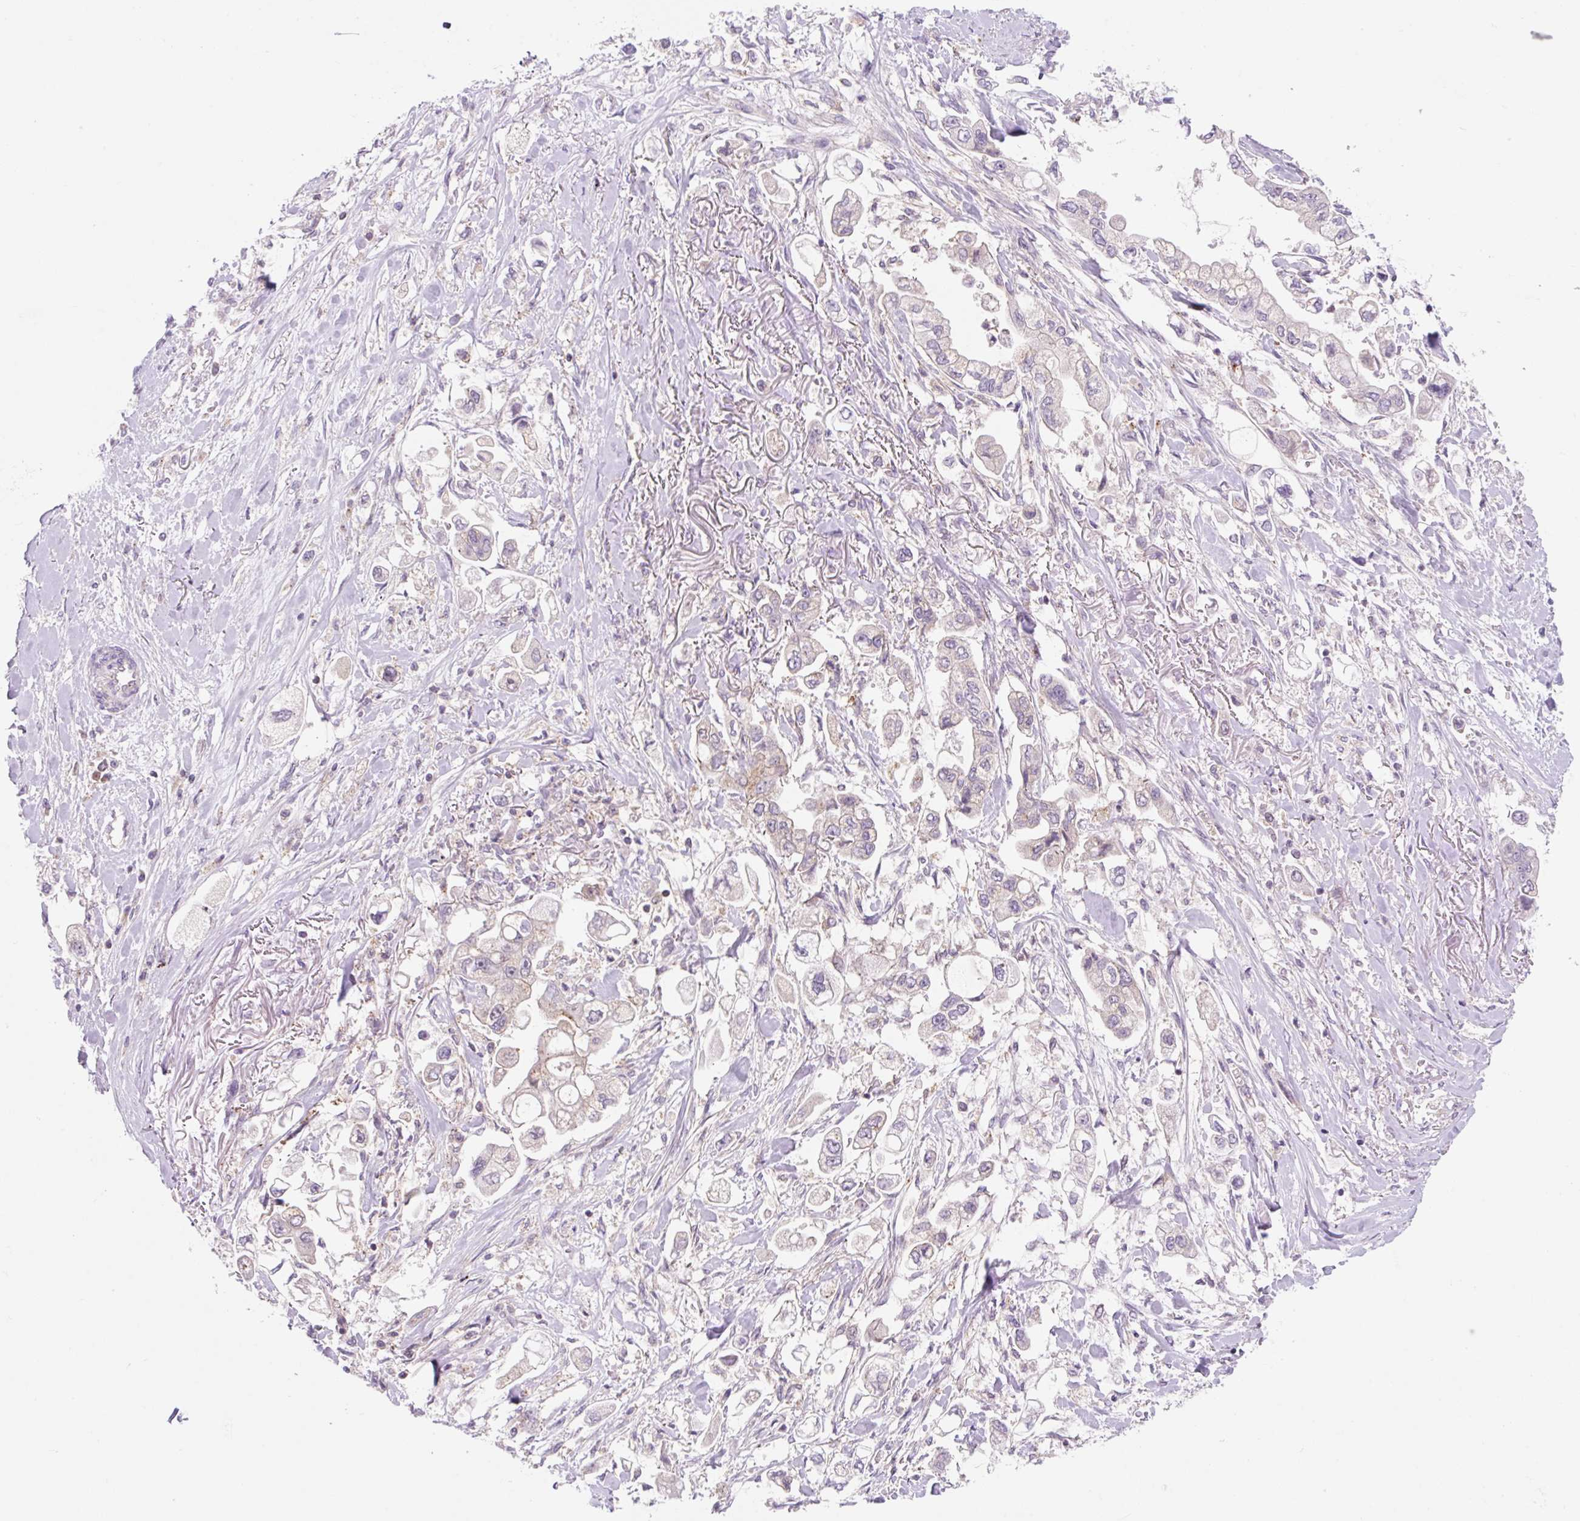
{"staining": {"intensity": "moderate", "quantity": "<25%", "location": "cytoplasmic/membranous"}, "tissue": "stomach cancer", "cell_type": "Tumor cells", "image_type": "cancer", "snomed": [{"axis": "morphology", "description": "Adenocarcinoma, NOS"}, {"axis": "topography", "description": "Stomach"}], "caption": "High-magnification brightfield microscopy of adenocarcinoma (stomach) stained with DAB (brown) and counterstained with hematoxylin (blue). tumor cells exhibit moderate cytoplasmic/membranous staining is identified in about<25% of cells.", "gene": "VPS4A", "patient": {"sex": "male", "age": 62}}